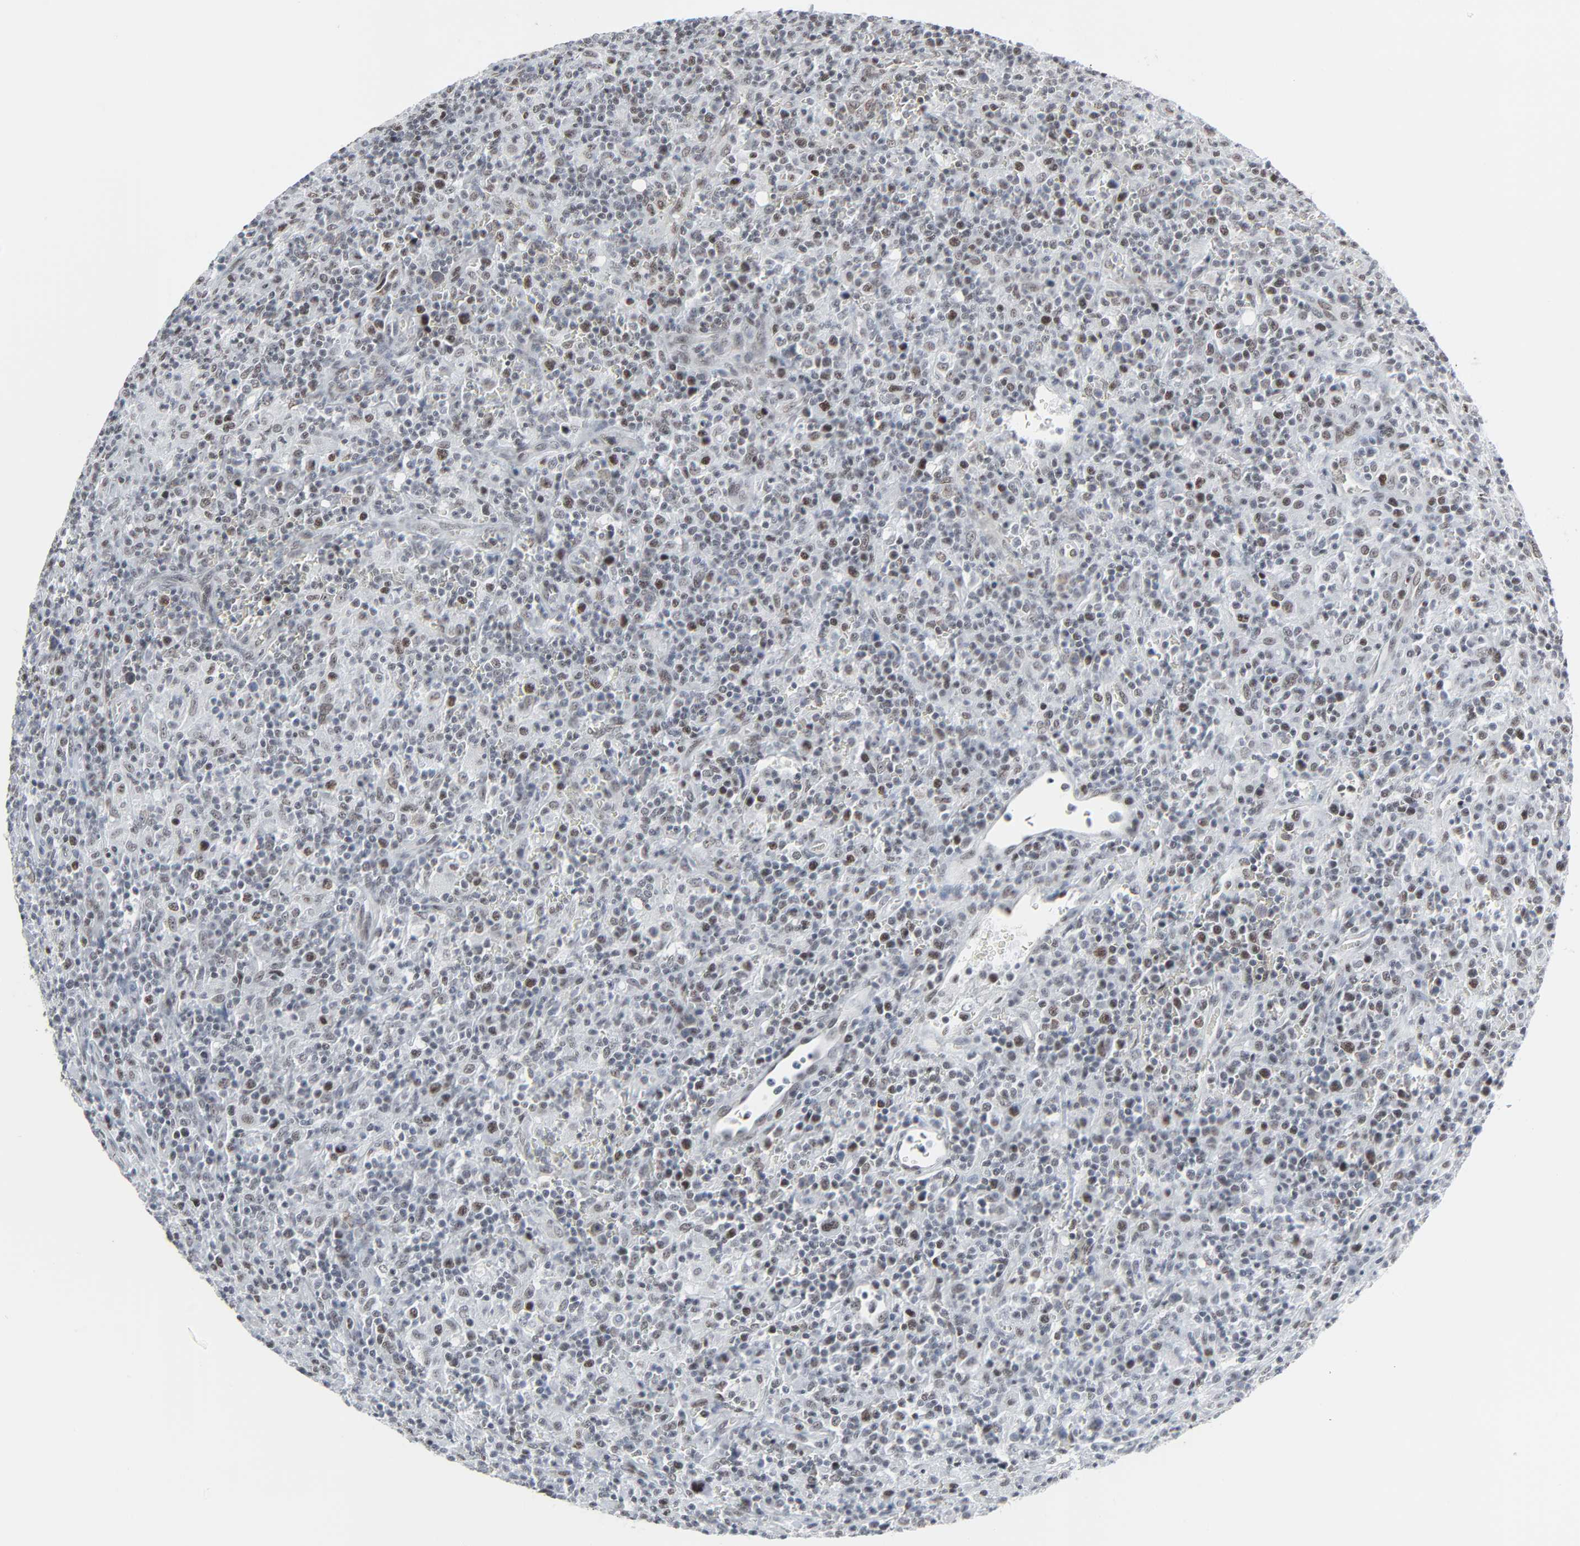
{"staining": {"intensity": "moderate", "quantity": "<25%", "location": "nuclear"}, "tissue": "lymphoma", "cell_type": "Tumor cells", "image_type": "cancer", "snomed": [{"axis": "morphology", "description": "Hodgkin's disease, NOS"}, {"axis": "topography", "description": "Lymph node"}], "caption": "This image reveals immunohistochemistry (IHC) staining of human lymphoma, with low moderate nuclear positivity in approximately <25% of tumor cells.", "gene": "FBXO28", "patient": {"sex": "male", "age": 65}}